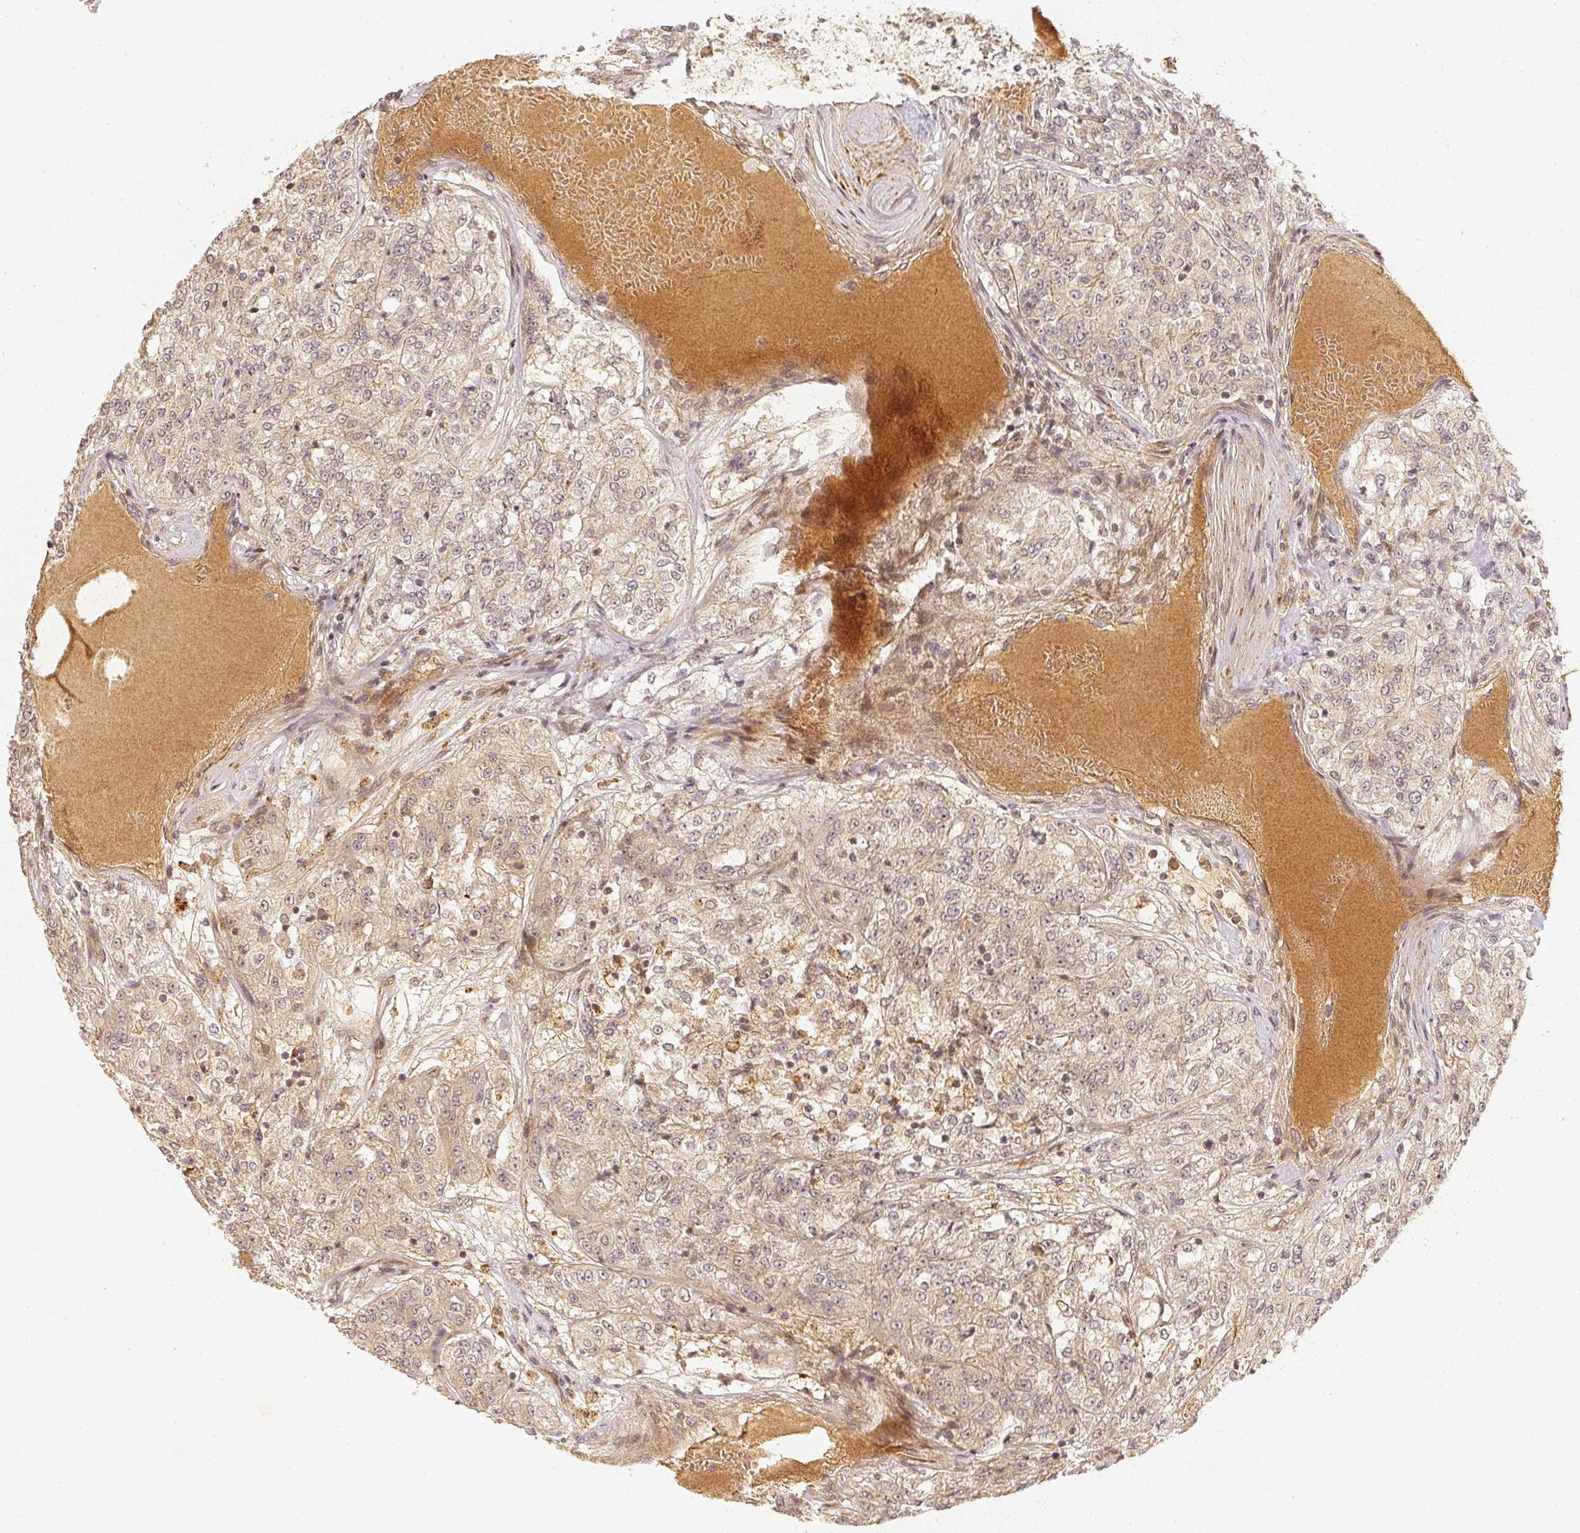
{"staining": {"intensity": "negative", "quantity": "none", "location": "none"}, "tissue": "renal cancer", "cell_type": "Tumor cells", "image_type": "cancer", "snomed": [{"axis": "morphology", "description": "Adenocarcinoma, NOS"}, {"axis": "topography", "description": "Kidney"}], "caption": "DAB immunohistochemical staining of renal cancer displays no significant expression in tumor cells.", "gene": "SERPINE1", "patient": {"sex": "female", "age": 63}}